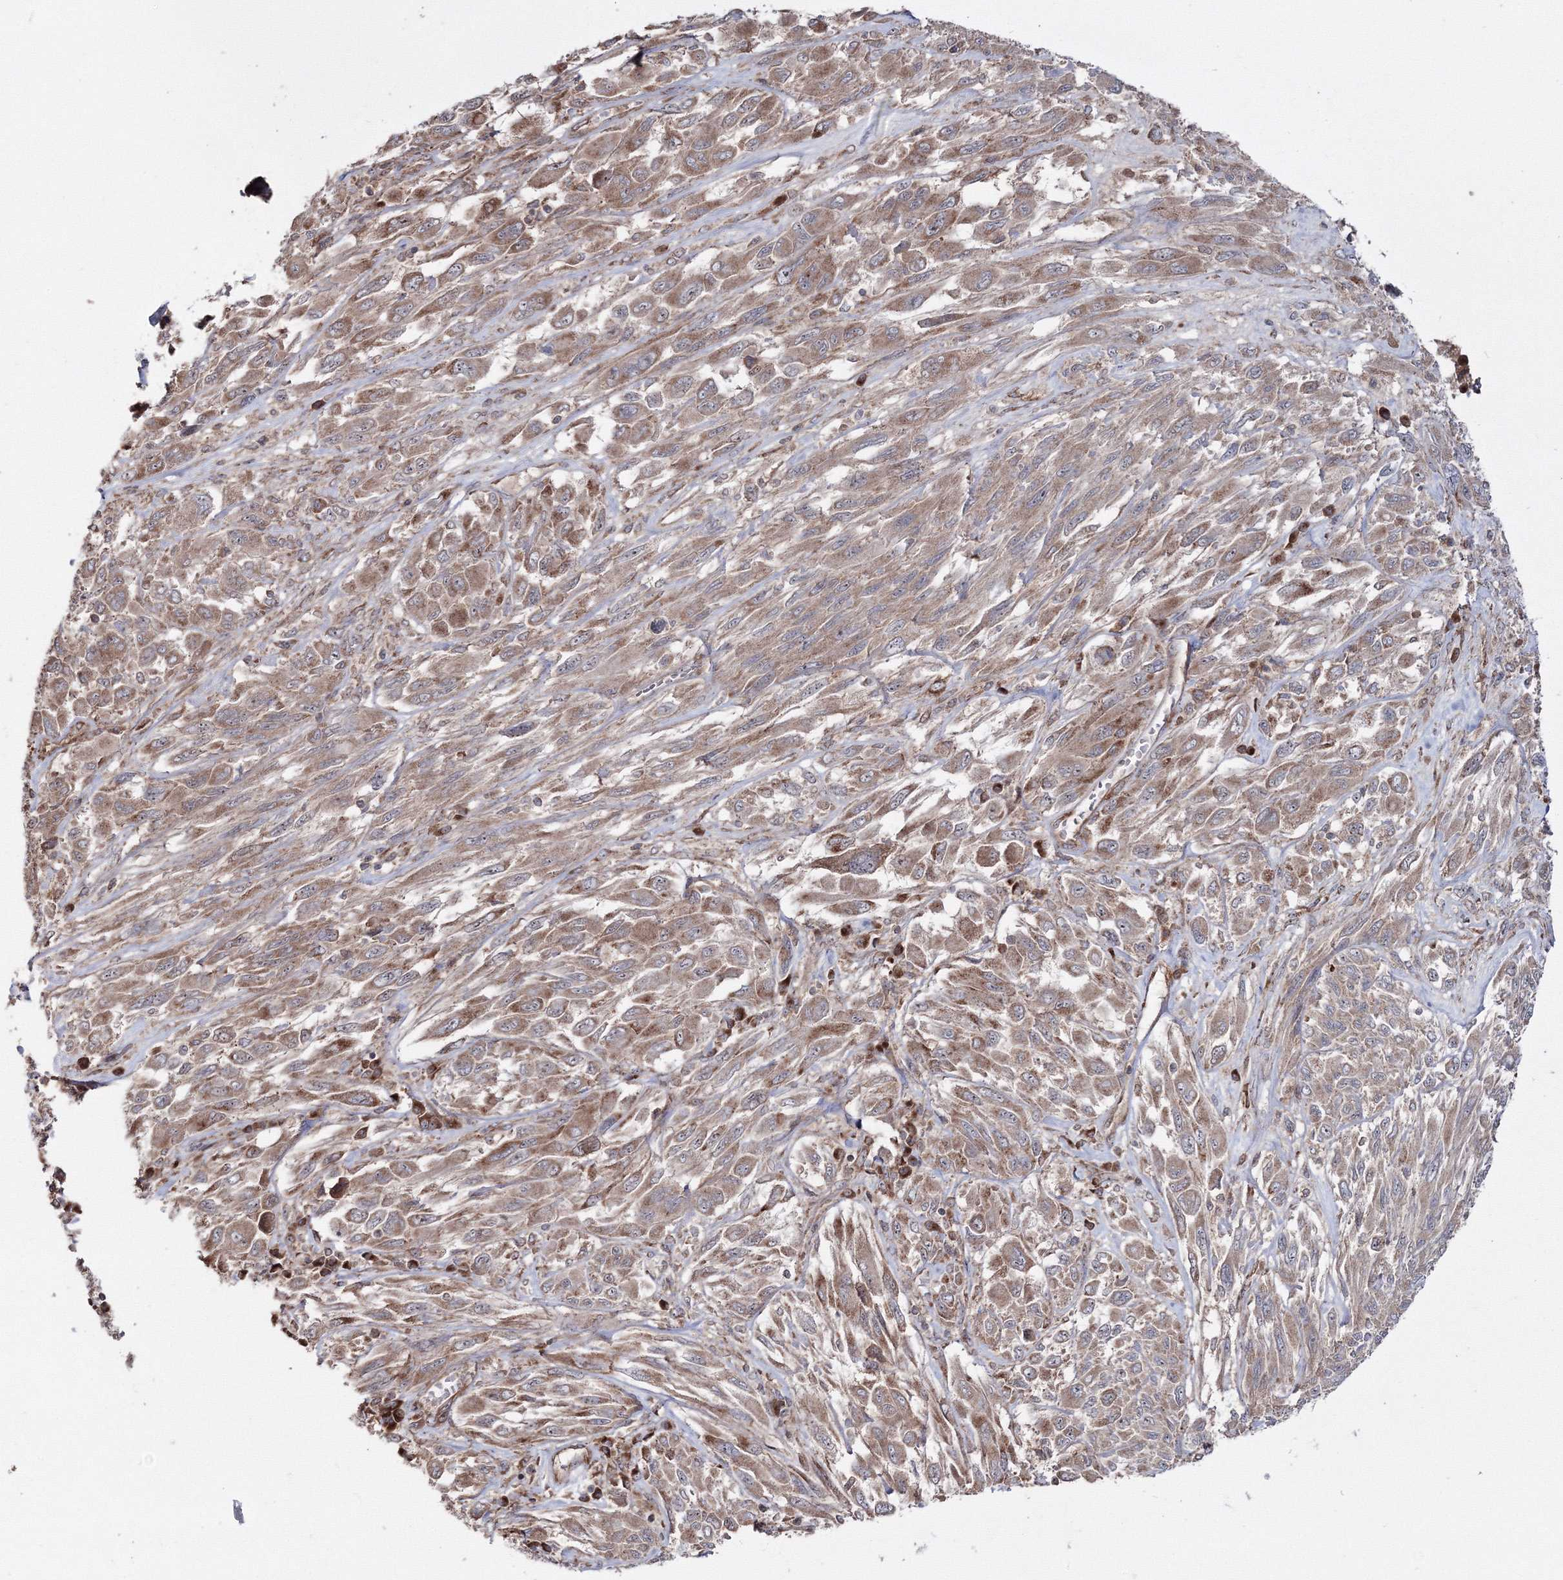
{"staining": {"intensity": "moderate", "quantity": ">75%", "location": "cytoplasmic/membranous"}, "tissue": "melanoma", "cell_type": "Tumor cells", "image_type": "cancer", "snomed": [{"axis": "morphology", "description": "Malignant melanoma, NOS"}, {"axis": "topography", "description": "Skin"}], "caption": "Melanoma stained with a brown dye reveals moderate cytoplasmic/membranous positive staining in about >75% of tumor cells.", "gene": "PEX13", "patient": {"sex": "female", "age": 91}}